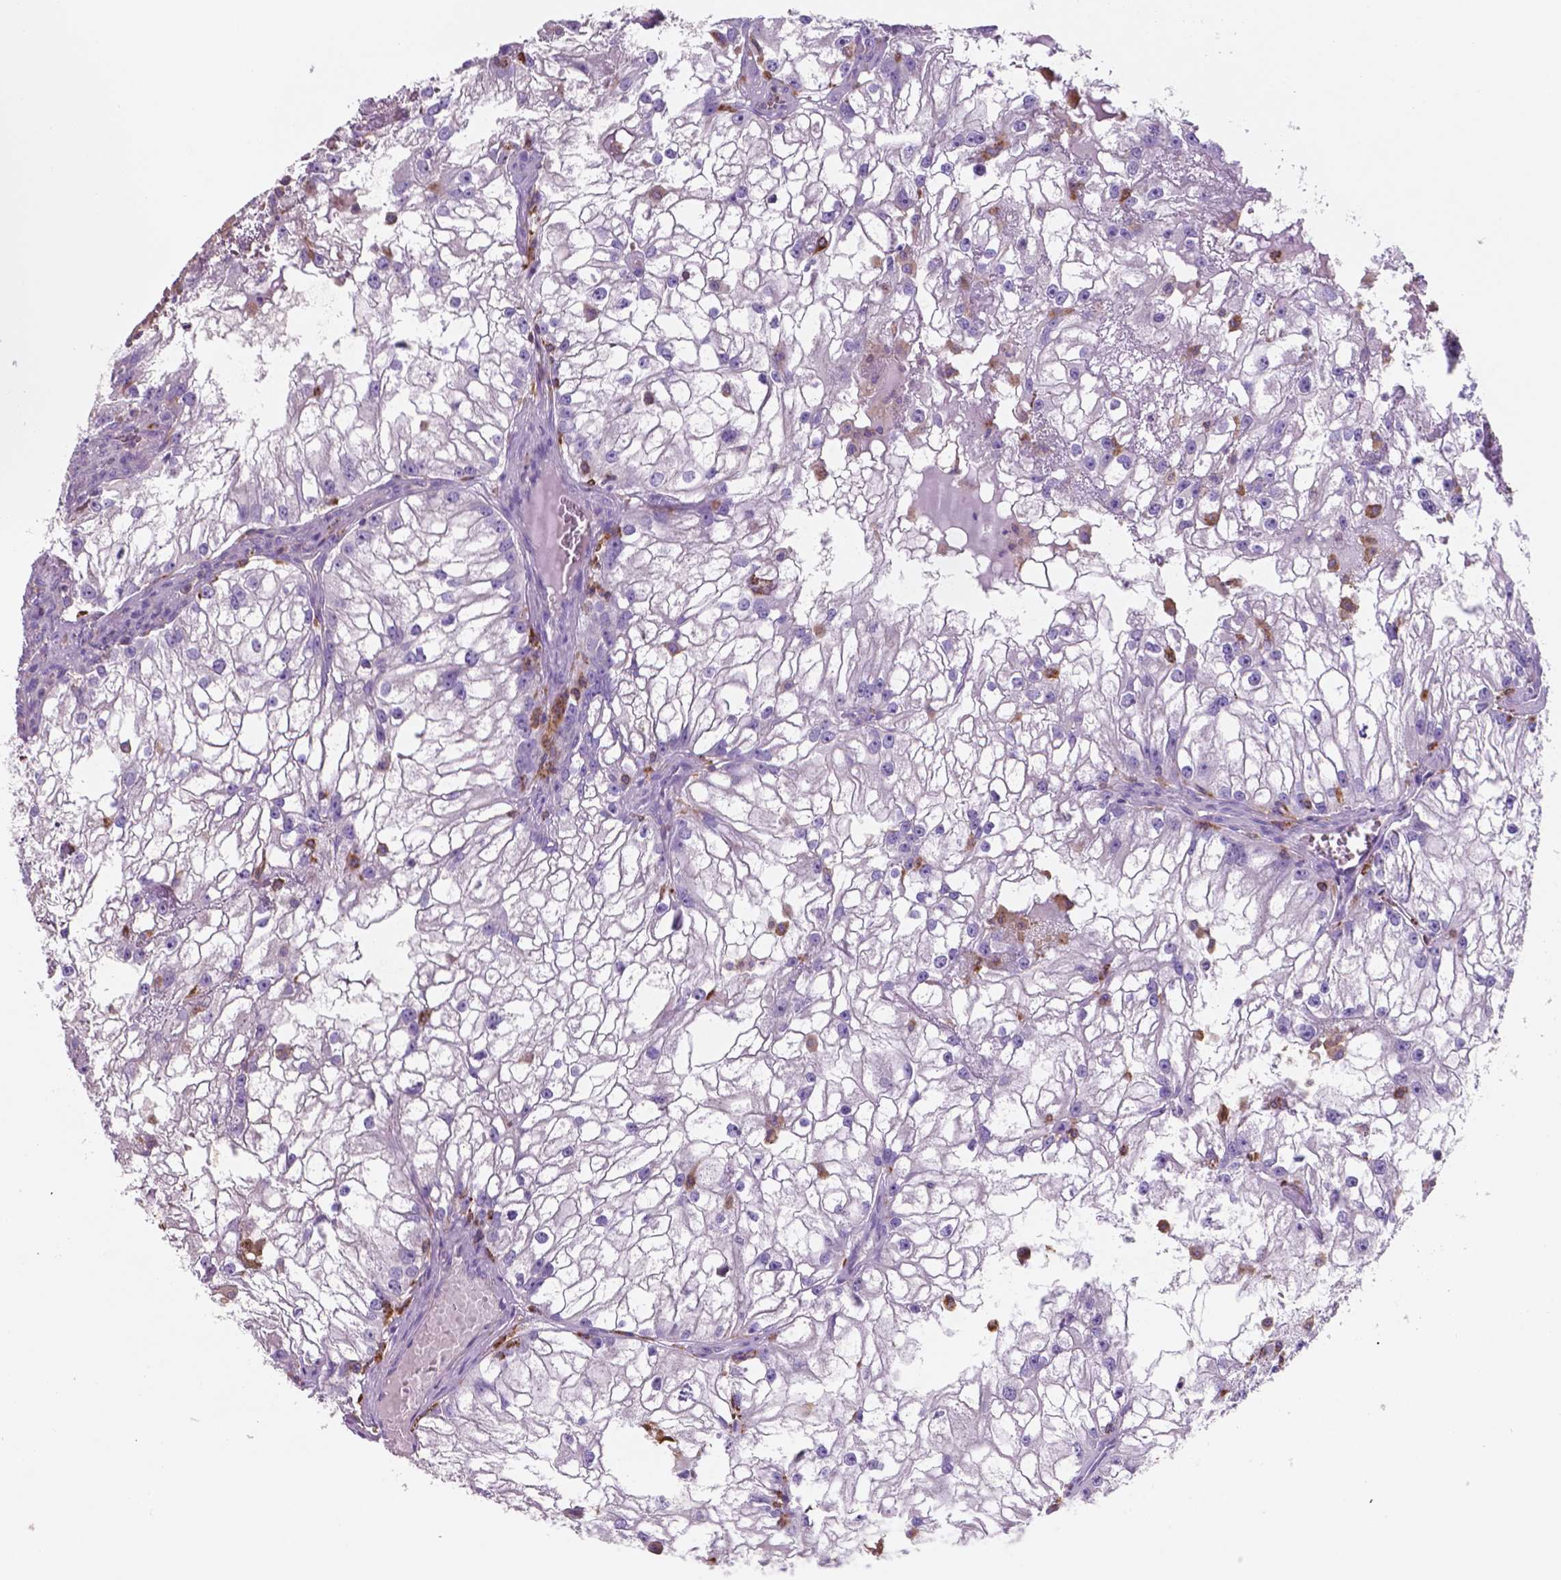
{"staining": {"intensity": "negative", "quantity": "none", "location": "none"}, "tissue": "renal cancer", "cell_type": "Tumor cells", "image_type": "cancer", "snomed": [{"axis": "morphology", "description": "Adenocarcinoma, NOS"}, {"axis": "topography", "description": "Kidney"}], "caption": "Protein analysis of renal cancer (adenocarcinoma) displays no significant expression in tumor cells.", "gene": "MKRN2OS", "patient": {"sex": "male", "age": 59}}